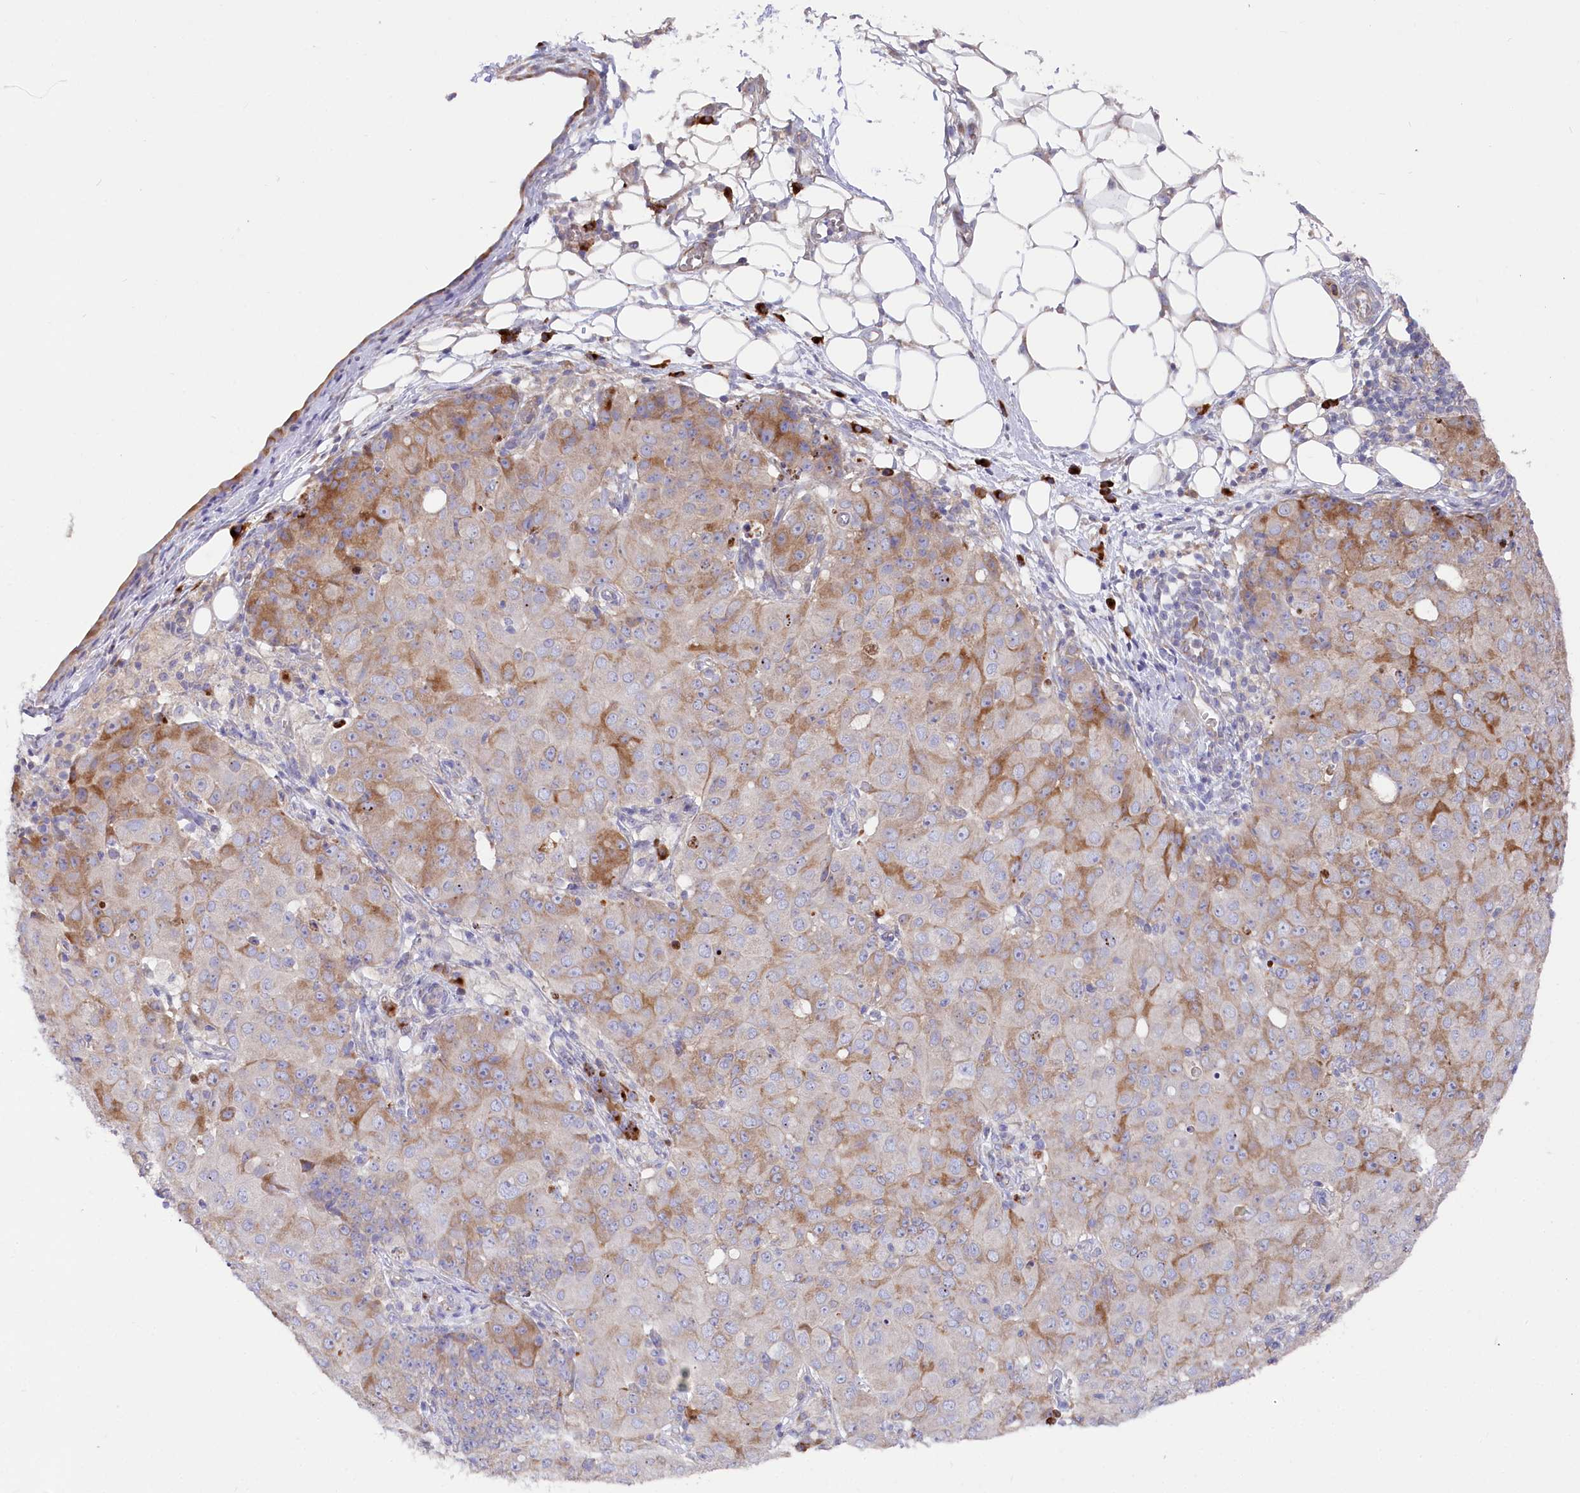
{"staining": {"intensity": "moderate", "quantity": "25%-75%", "location": "cytoplasmic/membranous"}, "tissue": "ovarian cancer", "cell_type": "Tumor cells", "image_type": "cancer", "snomed": [{"axis": "morphology", "description": "Carcinoma, endometroid"}, {"axis": "topography", "description": "Ovary"}], "caption": "A photomicrograph of human ovarian cancer stained for a protein displays moderate cytoplasmic/membranous brown staining in tumor cells.", "gene": "POGLUT1", "patient": {"sex": "female", "age": 42}}